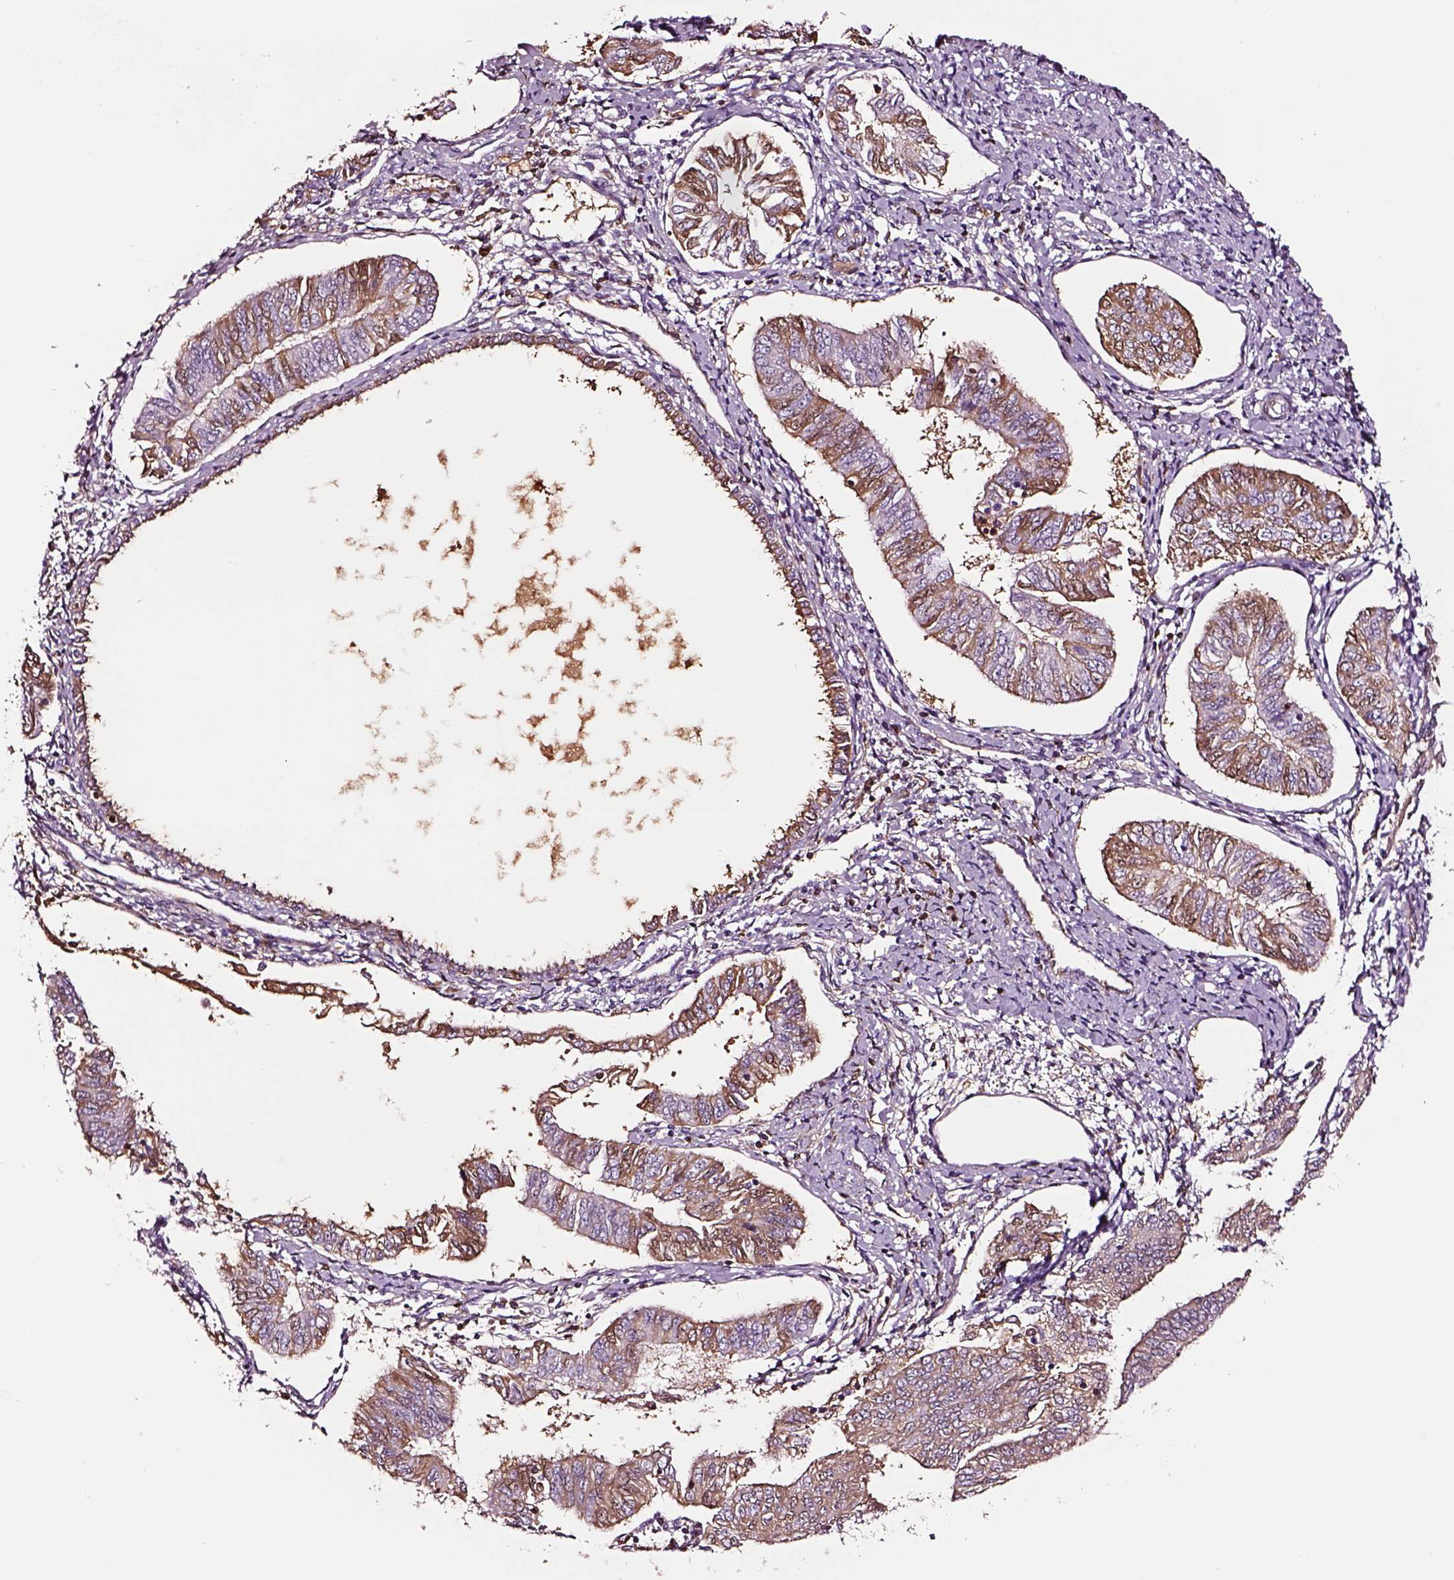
{"staining": {"intensity": "moderate", "quantity": "<25%", "location": "cytoplasmic/membranous"}, "tissue": "endometrial cancer", "cell_type": "Tumor cells", "image_type": "cancer", "snomed": [{"axis": "morphology", "description": "Adenocarcinoma, NOS"}, {"axis": "topography", "description": "Endometrium"}], "caption": "Immunohistochemistry (IHC) (DAB (3,3'-diaminobenzidine)) staining of endometrial cancer displays moderate cytoplasmic/membranous protein positivity in about <25% of tumor cells.", "gene": "TF", "patient": {"sex": "female", "age": 58}}